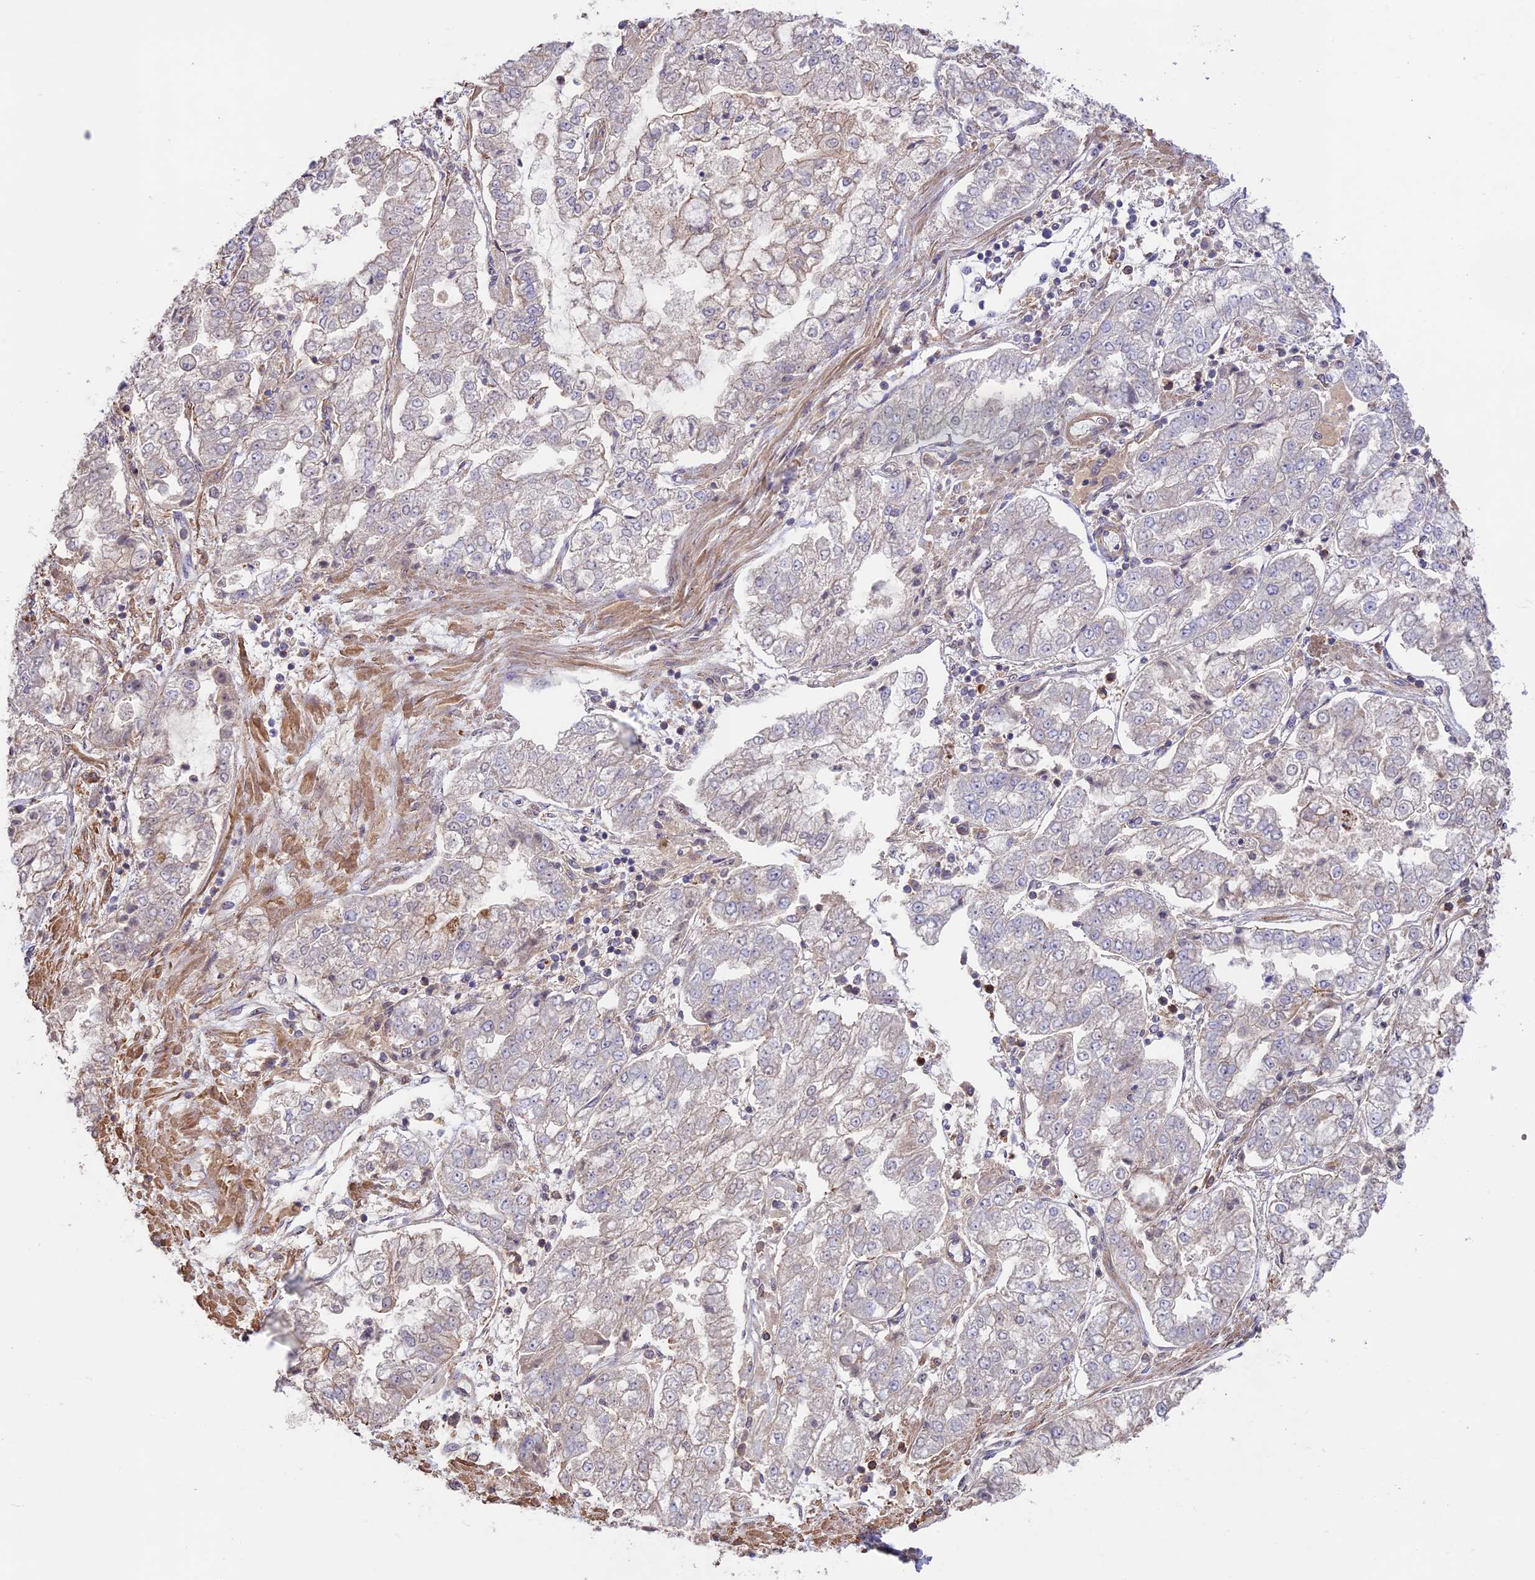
{"staining": {"intensity": "negative", "quantity": "none", "location": "none"}, "tissue": "stomach cancer", "cell_type": "Tumor cells", "image_type": "cancer", "snomed": [{"axis": "morphology", "description": "Adenocarcinoma, NOS"}, {"axis": "topography", "description": "Stomach"}], "caption": "Immunohistochemical staining of human stomach cancer reveals no significant expression in tumor cells.", "gene": "CLCF1", "patient": {"sex": "male", "age": 76}}